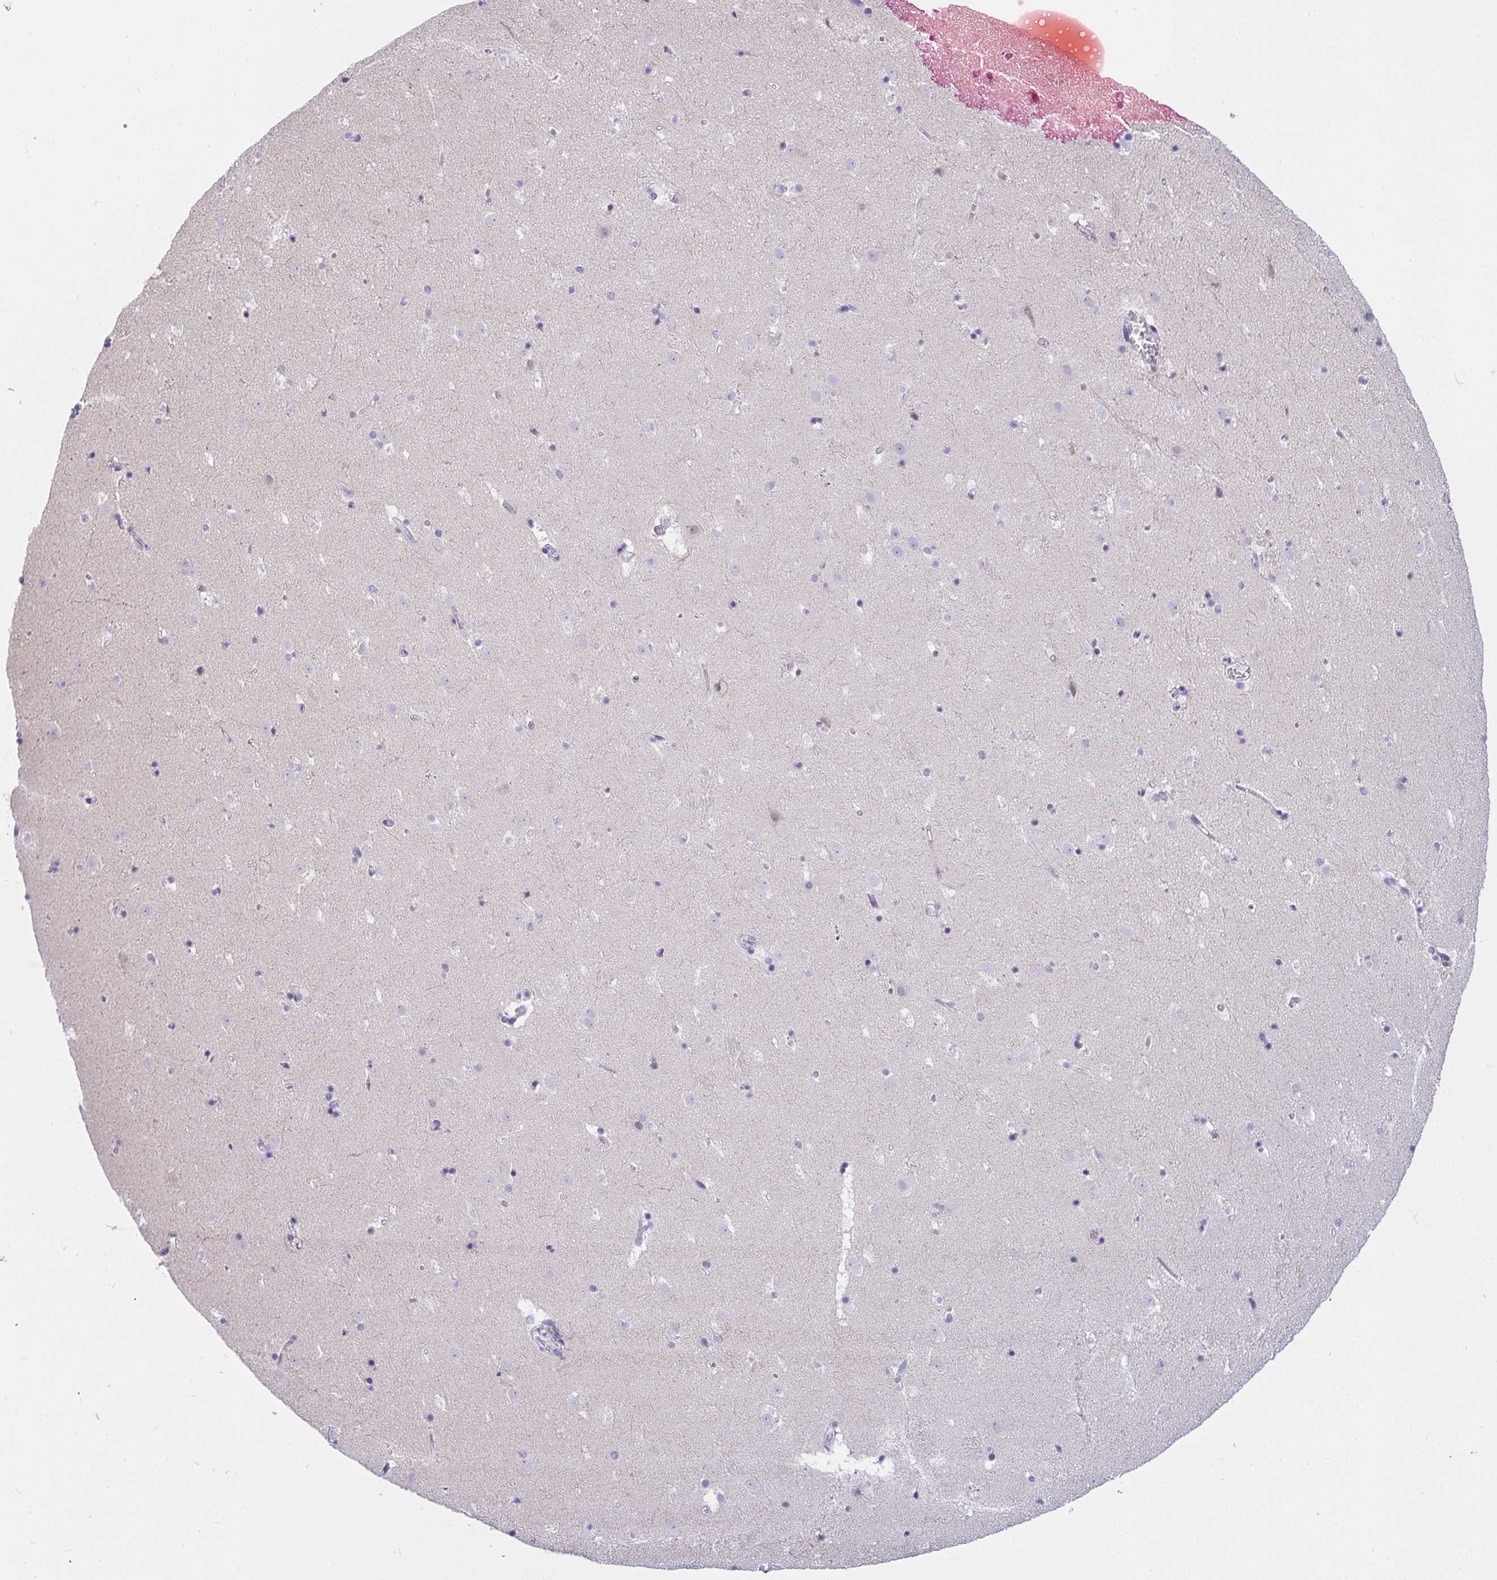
{"staining": {"intensity": "negative", "quantity": "none", "location": "none"}, "tissue": "caudate", "cell_type": "Glial cells", "image_type": "normal", "snomed": [{"axis": "morphology", "description": "Normal tissue, NOS"}, {"axis": "topography", "description": "Lateral ventricle wall"}], "caption": "This is a image of immunohistochemistry staining of normal caudate, which shows no positivity in glial cells.", "gene": "SEMA6B", "patient": {"sex": "male", "age": 37}}